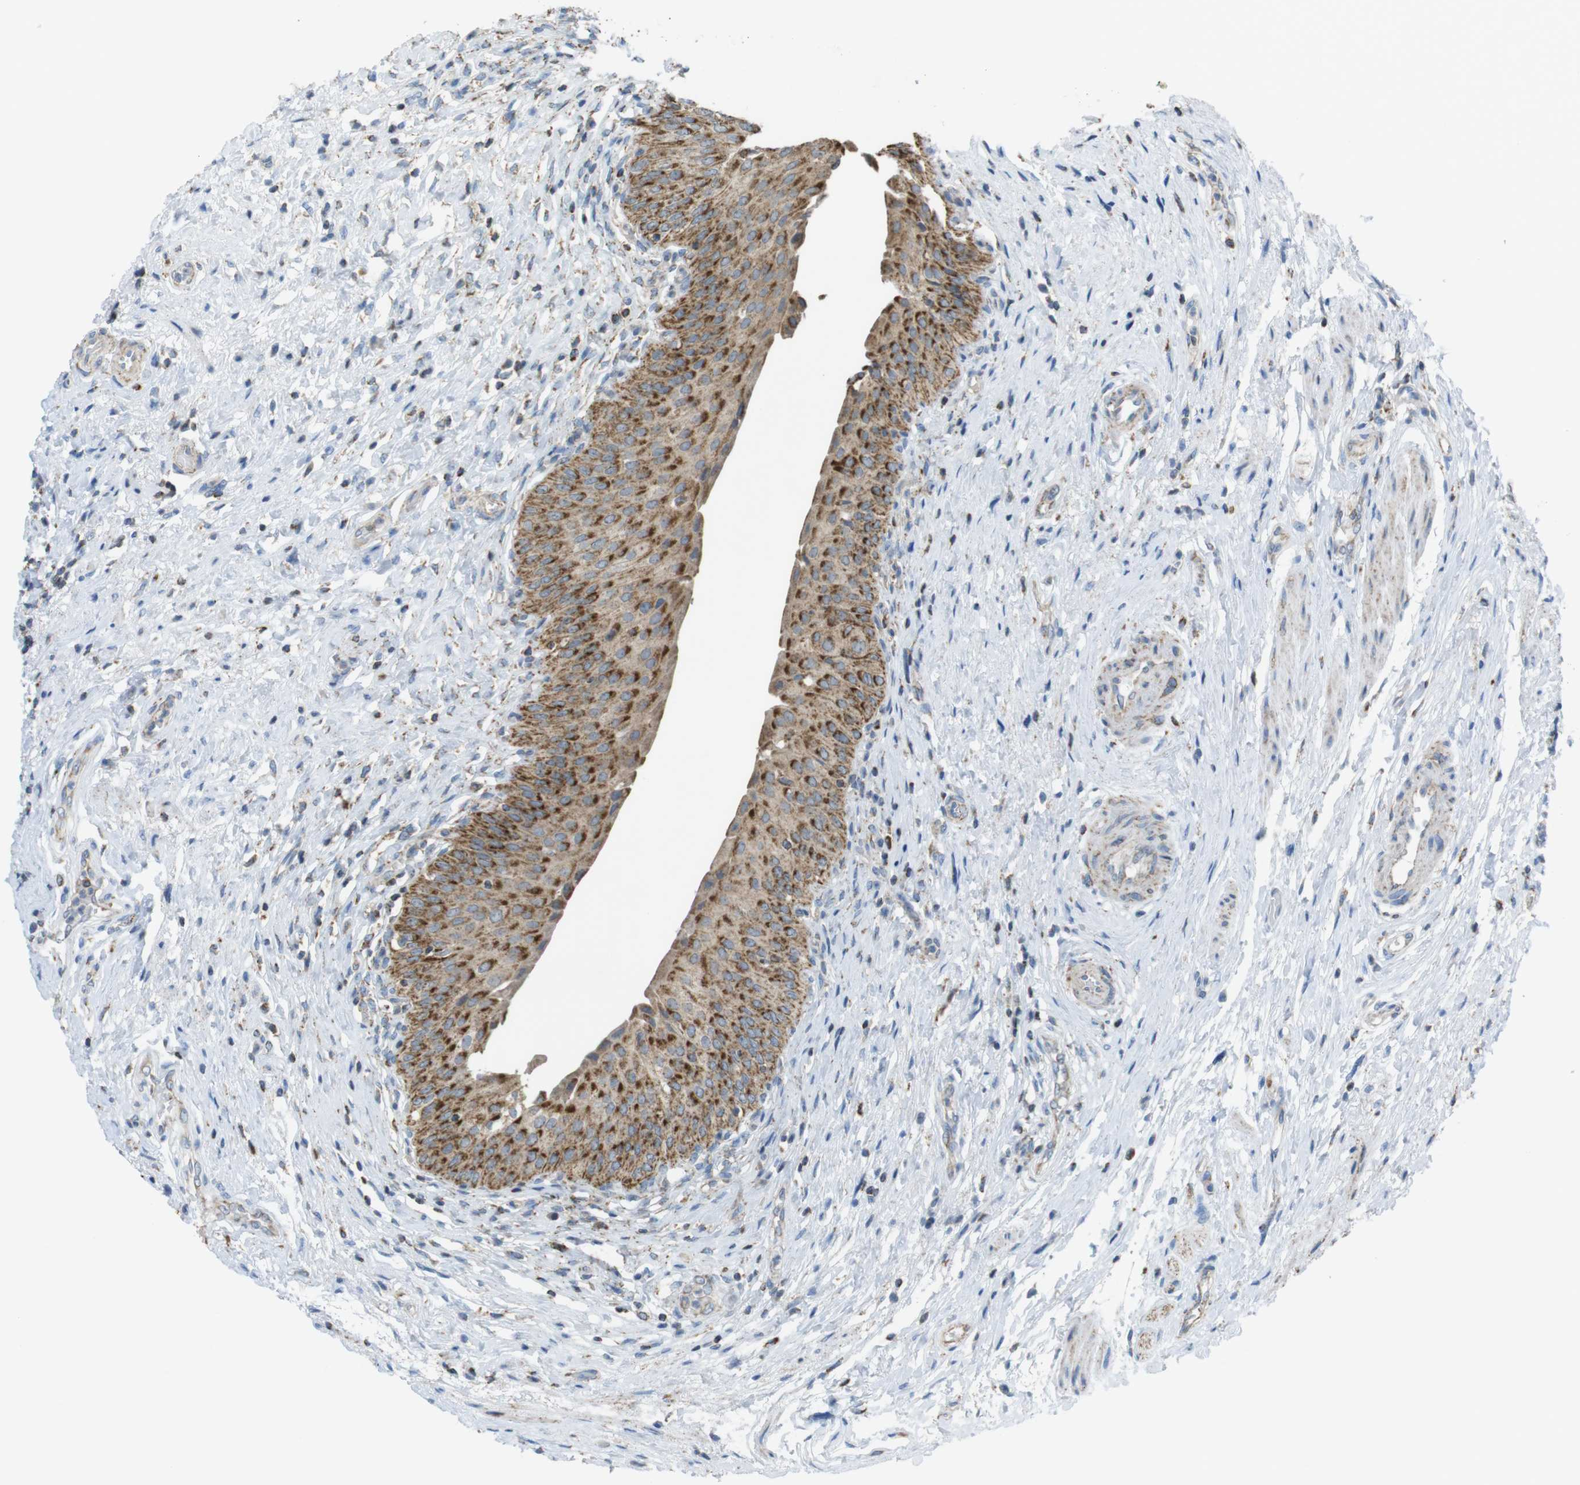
{"staining": {"intensity": "strong", "quantity": ">75%", "location": "cytoplasmic/membranous"}, "tissue": "urinary bladder", "cell_type": "Urothelial cells", "image_type": "normal", "snomed": [{"axis": "morphology", "description": "Normal tissue, NOS"}, {"axis": "morphology", "description": "Urothelial carcinoma, High grade"}, {"axis": "topography", "description": "Urinary bladder"}], "caption": "Brown immunohistochemical staining in benign human urinary bladder demonstrates strong cytoplasmic/membranous expression in approximately >75% of urothelial cells. (DAB IHC, brown staining for protein, blue staining for nuclei).", "gene": "GRIK1", "patient": {"sex": "male", "age": 46}}